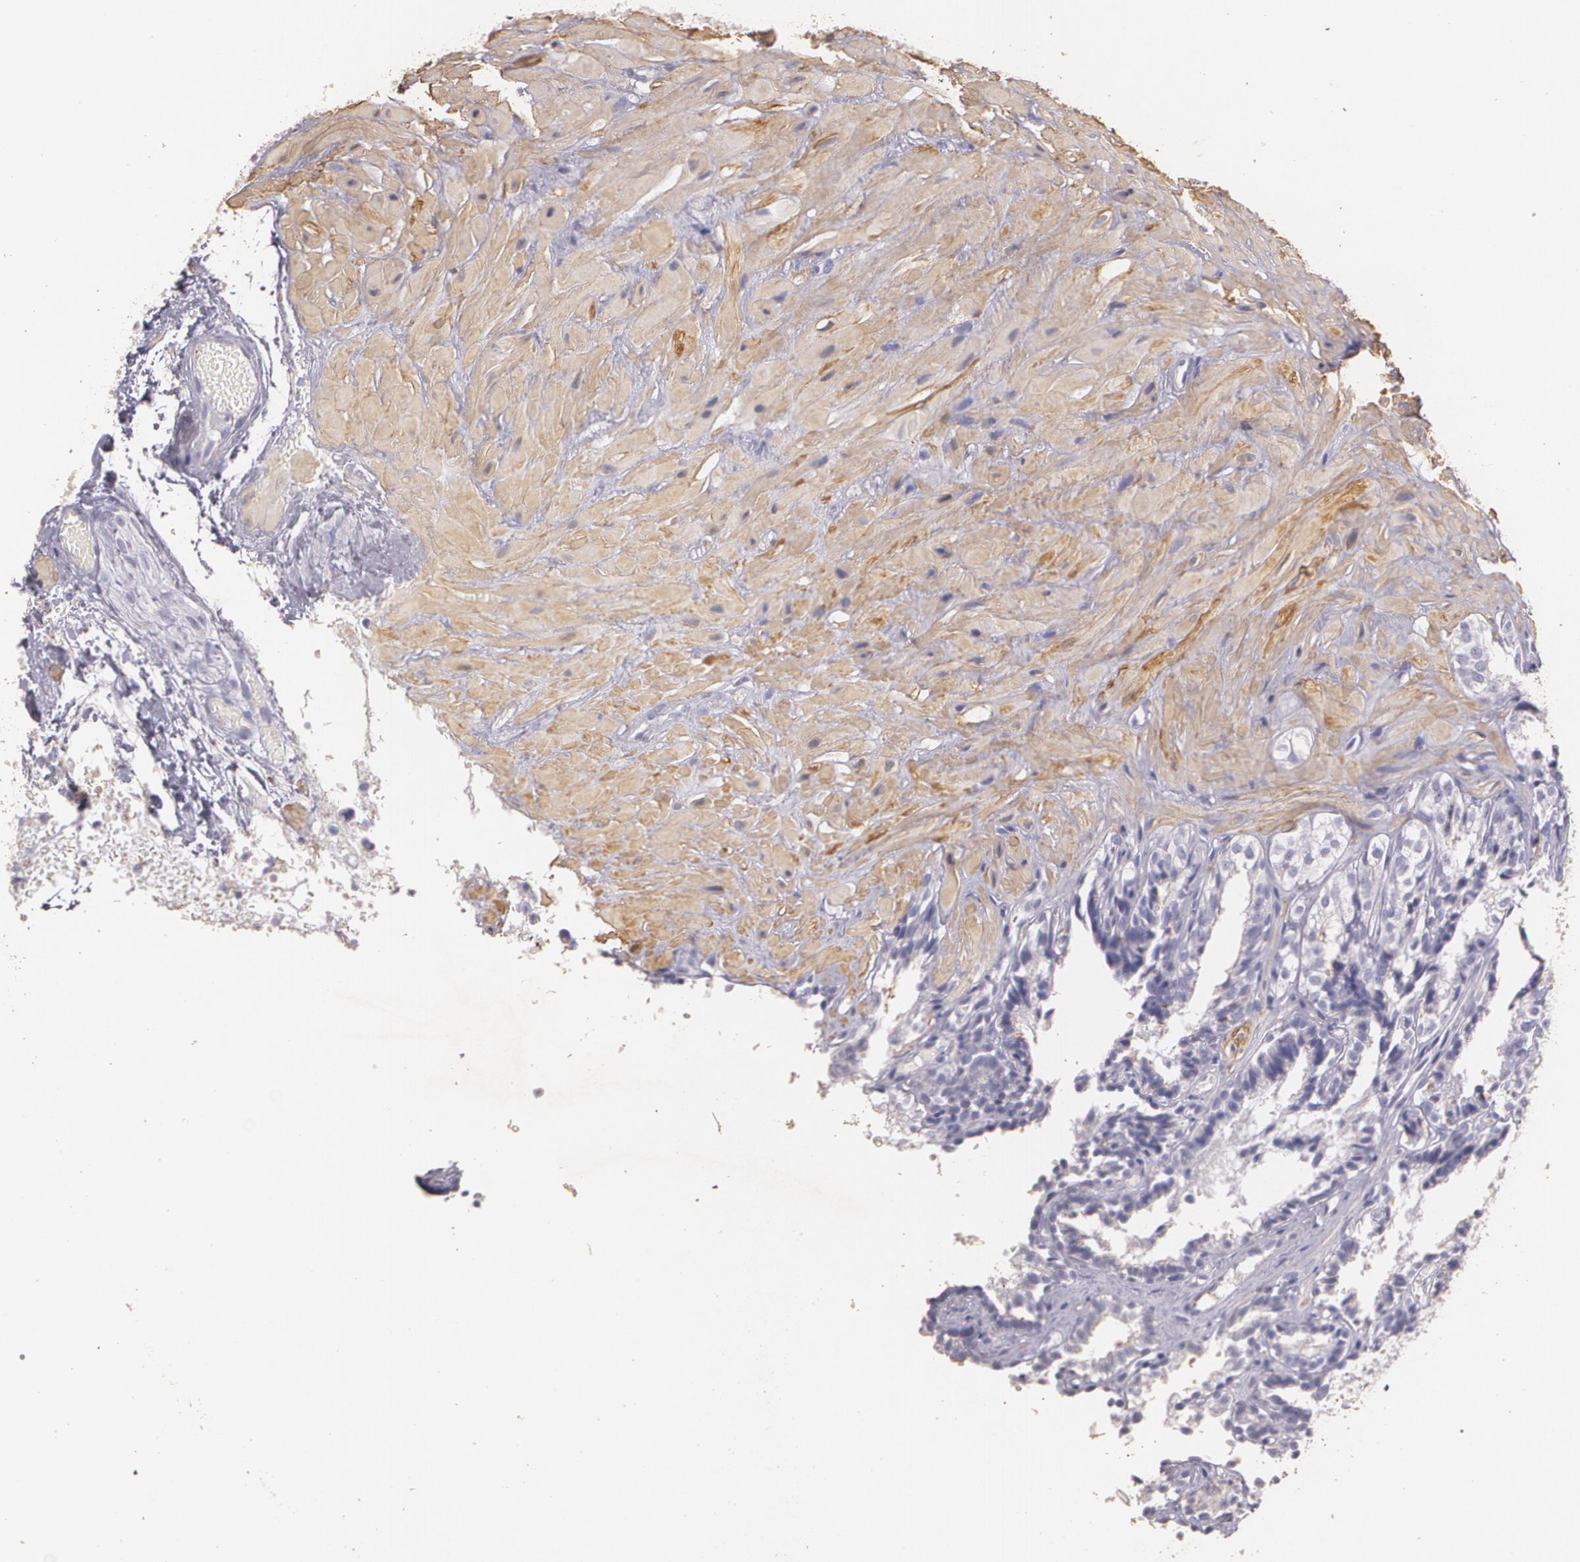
{"staining": {"intensity": "negative", "quantity": "none", "location": "none"}, "tissue": "seminal vesicle", "cell_type": "Glandular cells", "image_type": "normal", "snomed": [{"axis": "morphology", "description": "Normal tissue, NOS"}, {"axis": "topography", "description": "Seminal veicle"}], "caption": "Histopathology image shows no protein expression in glandular cells of benign seminal vesicle.", "gene": "TGFBR1", "patient": {"sex": "male", "age": 26}}